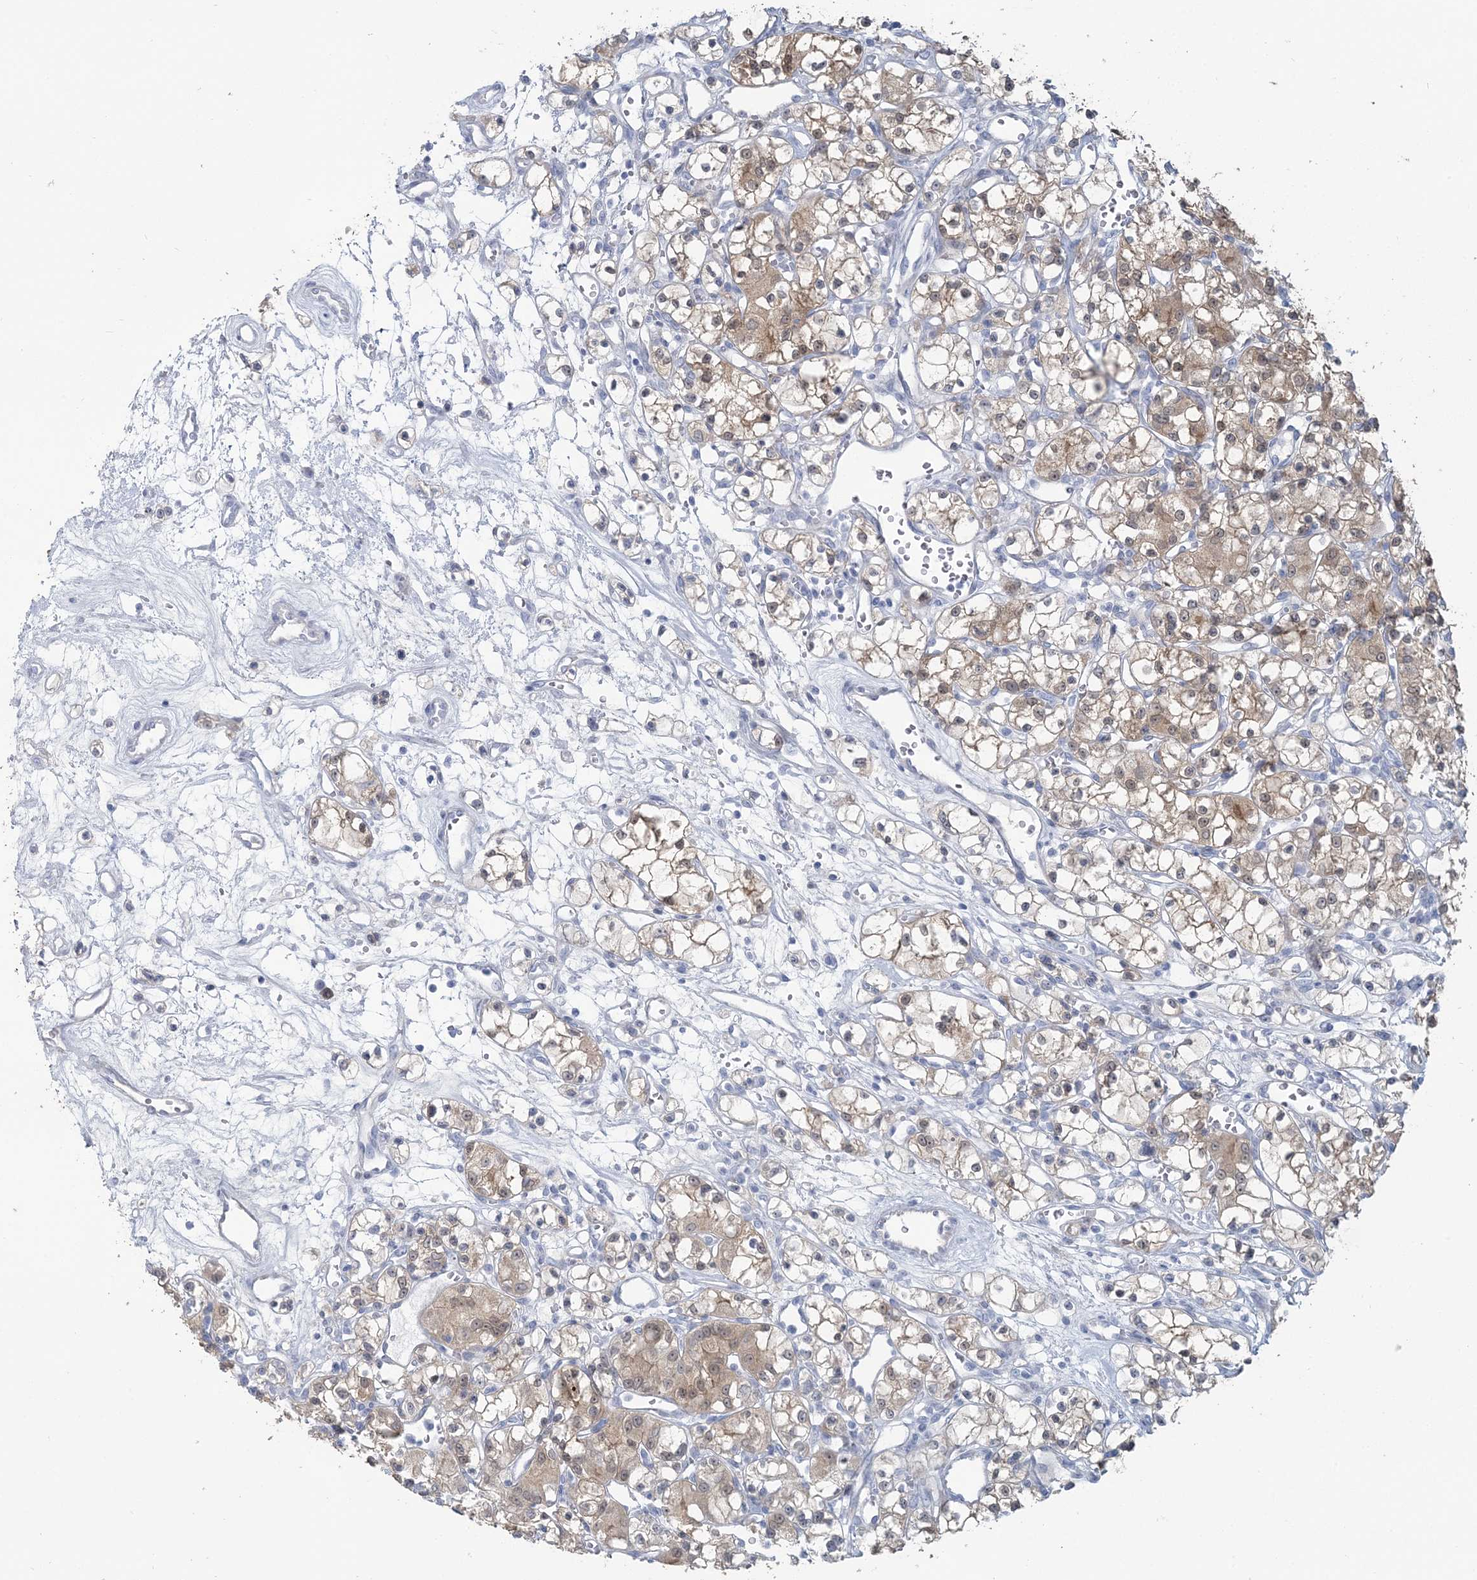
{"staining": {"intensity": "moderate", "quantity": "25%-75%", "location": "cytoplasmic/membranous"}, "tissue": "renal cancer", "cell_type": "Tumor cells", "image_type": "cancer", "snomed": [{"axis": "morphology", "description": "Adenocarcinoma, NOS"}, {"axis": "topography", "description": "Kidney"}], "caption": "A micrograph of human renal cancer (adenocarcinoma) stained for a protein shows moderate cytoplasmic/membranous brown staining in tumor cells.", "gene": "CMBL", "patient": {"sex": "female", "age": 59}}